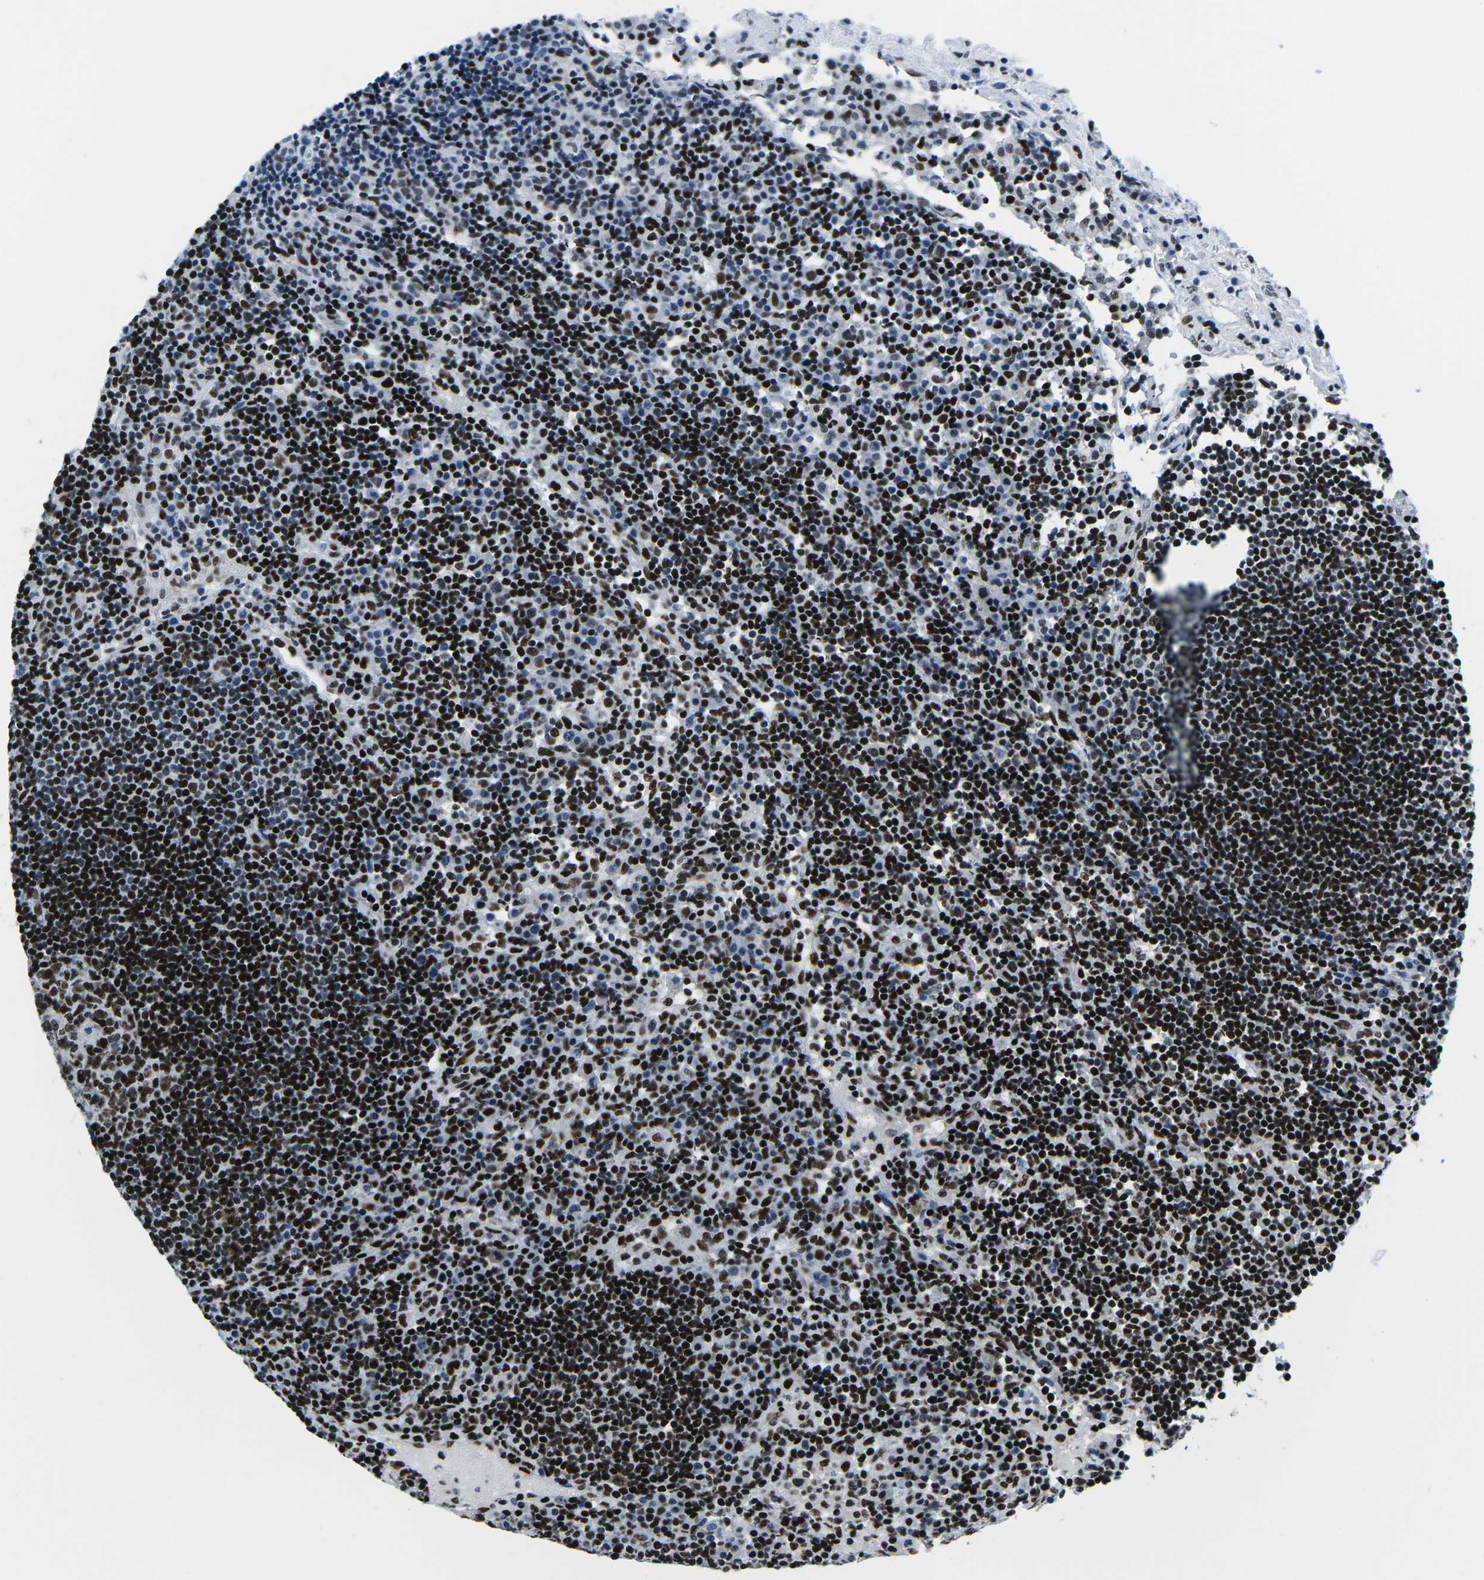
{"staining": {"intensity": "strong", "quantity": ">75%", "location": "nuclear"}, "tissue": "lymph node", "cell_type": "Germinal center cells", "image_type": "normal", "snomed": [{"axis": "morphology", "description": "Normal tissue, NOS"}, {"axis": "topography", "description": "Lymph node"}], "caption": "Germinal center cells reveal strong nuclear positivity in approximately >75% of cells in normal lymph node. Nuclei are stained in blue.", "gene": "ATF1", "patient": {"sex": "female", "age": 53}}